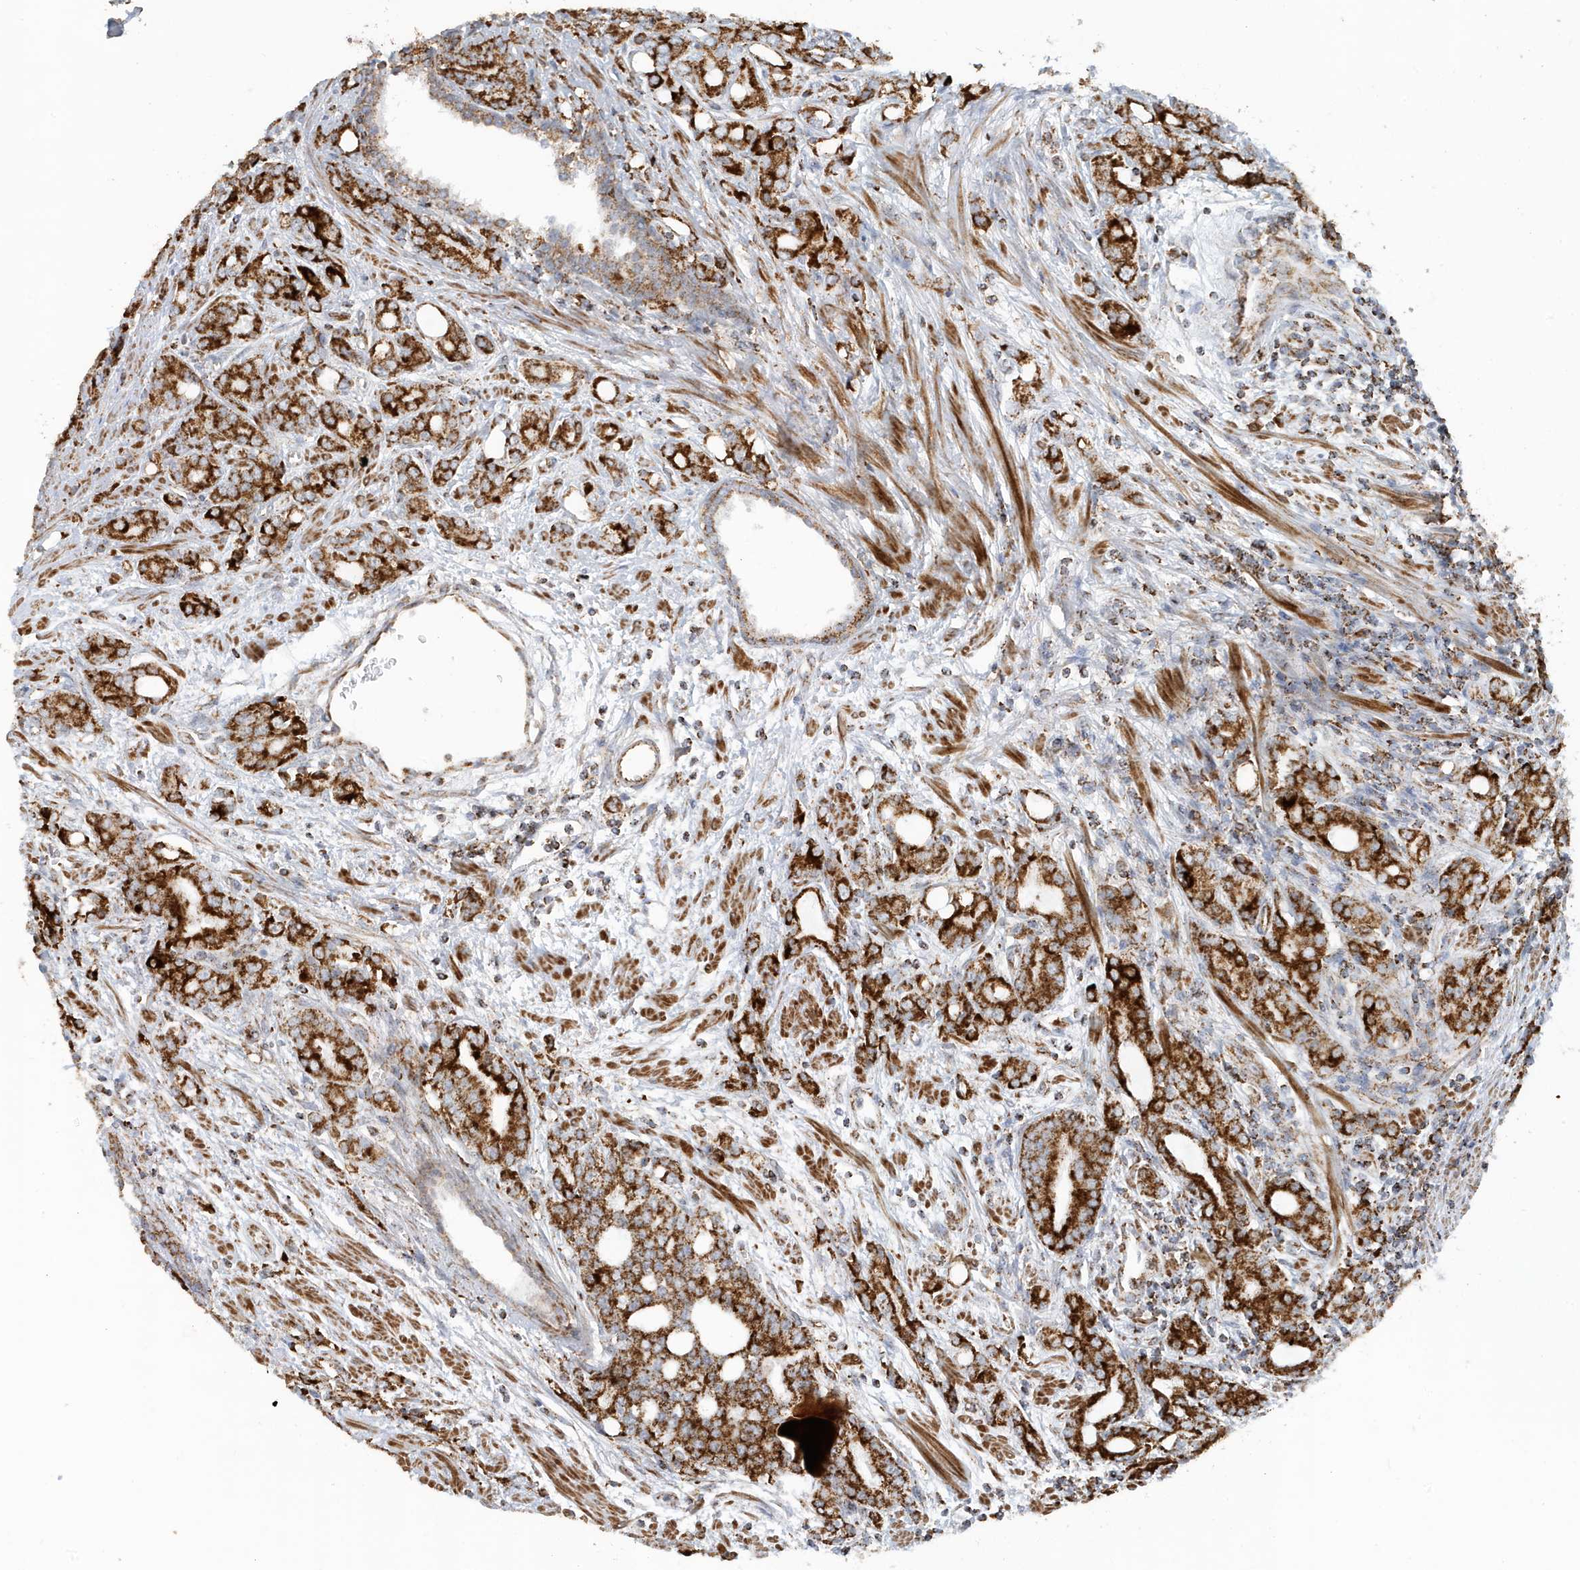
{"staining": {"intensity": "strong", "quantity": ">75%", "location": "cytoplasmic/membranous"}, "tissue": "prostate cancer", "cell_type": "Tumor cells", "image_type": "cancer", "snomed": [{"axis": "morphology", "description": "Adenocarcinoma, High grade"}, {"axis": "topography", "description": "Prostate"}], "caption": "Approximately >75% of tumor cells in high-grade adenocarcinoma (prostate) exhibit strong cytoplasmic/membranous protein staining as visualized by brown immunohistochemical staining.", "gene": "MAN1A1", "patient": {"sex": "male", "age": 62}}